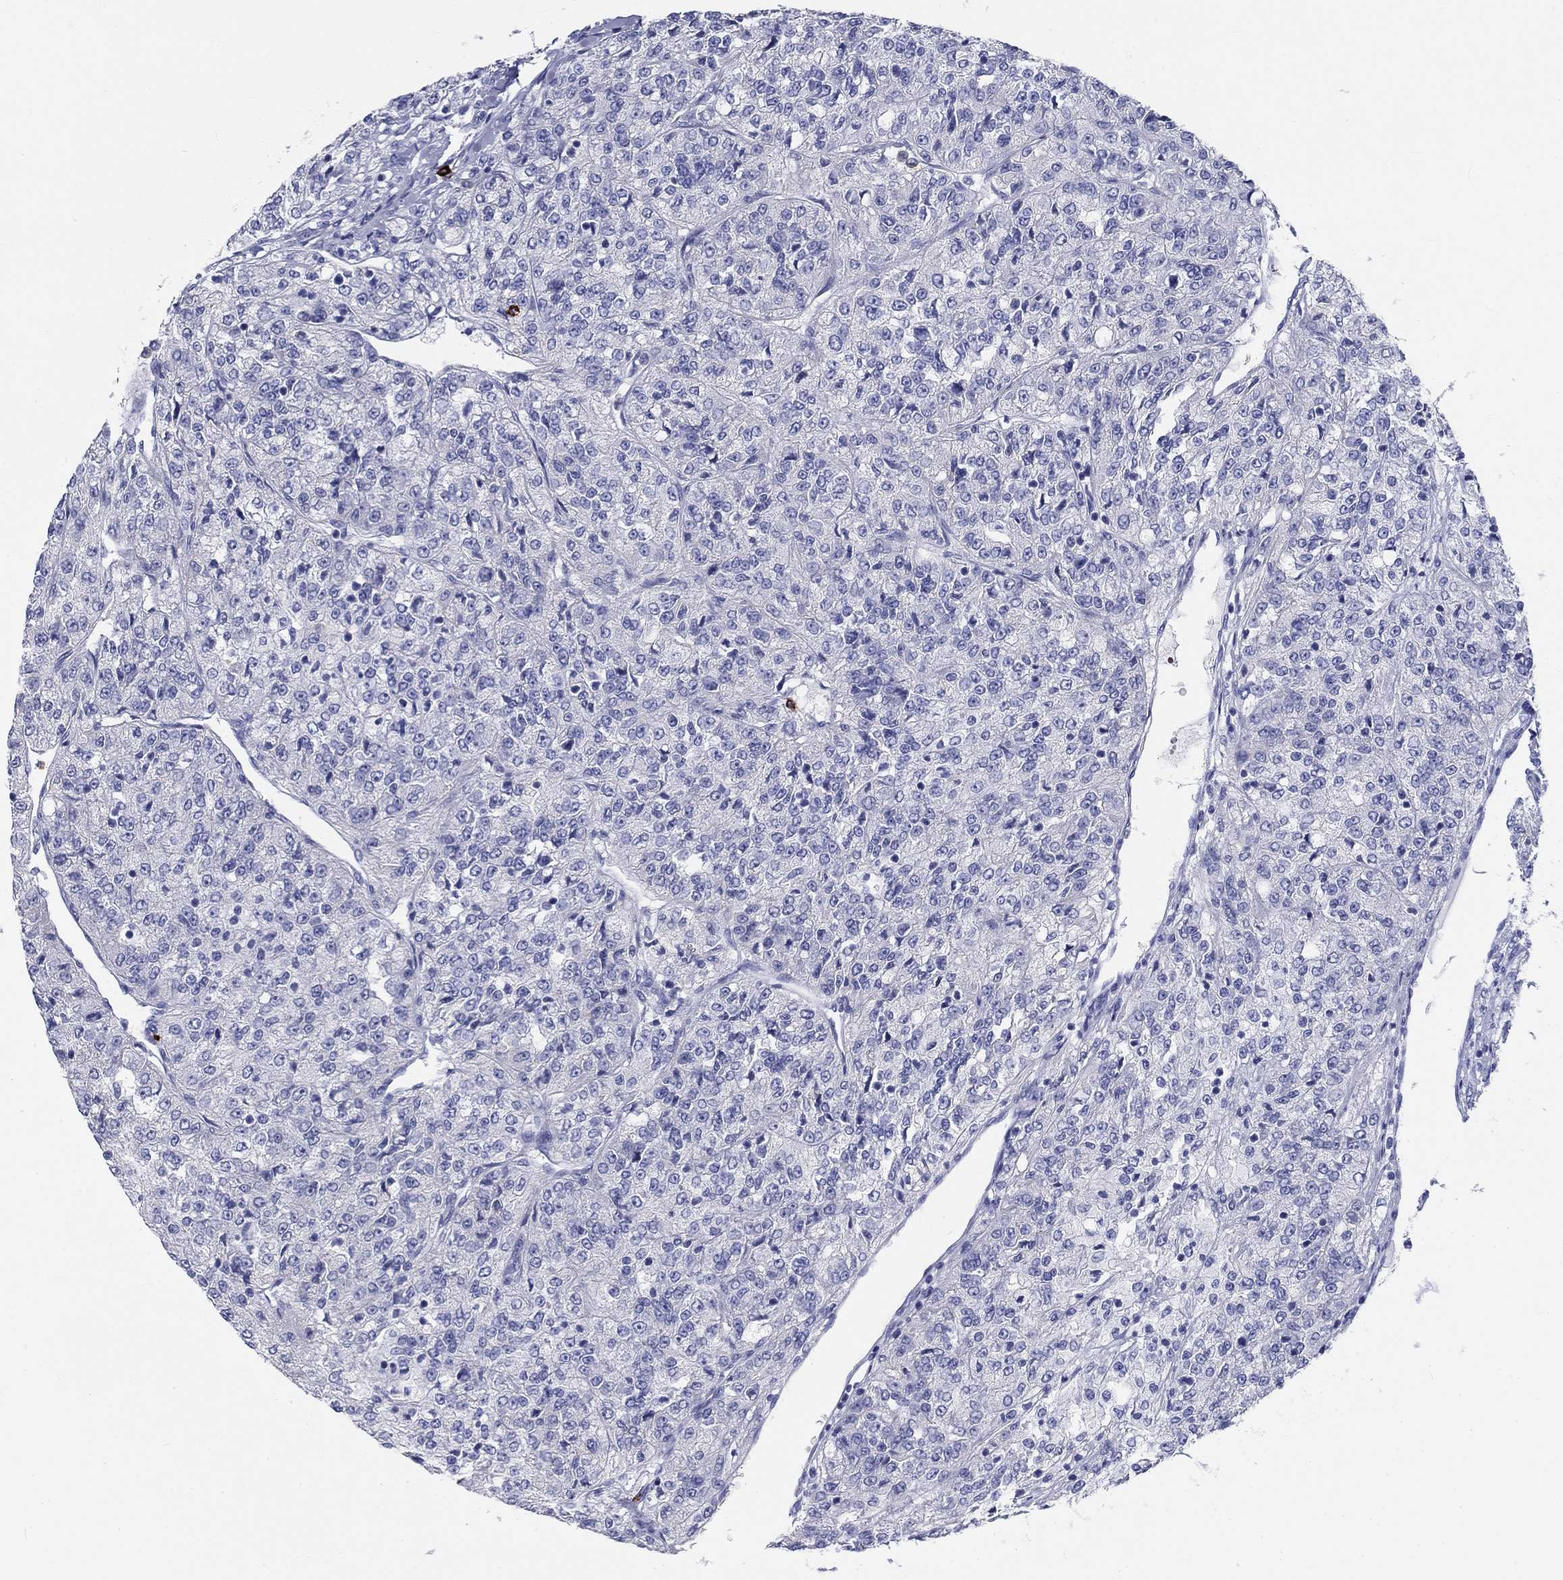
{"staining": {"intensity": "negative", "quantity": "none", "location": "none"}, "tissue": "renal cancer", "cell_type": "Tumor cells", "image_type": "cancer", "snomed": [{"axis": "morphology", "description": "Adenocarcinoma, NOS"}, {"axis": "topography", "description": "Kidney"}], "caption": "Immunohistochemistry (IHC) photomicrograph of human renal cancer stained for a protein (brown), which reveals no positivity in tumor cells.", "gene": "CD40LG", "patient": {"sex": "female", "age": 63}}